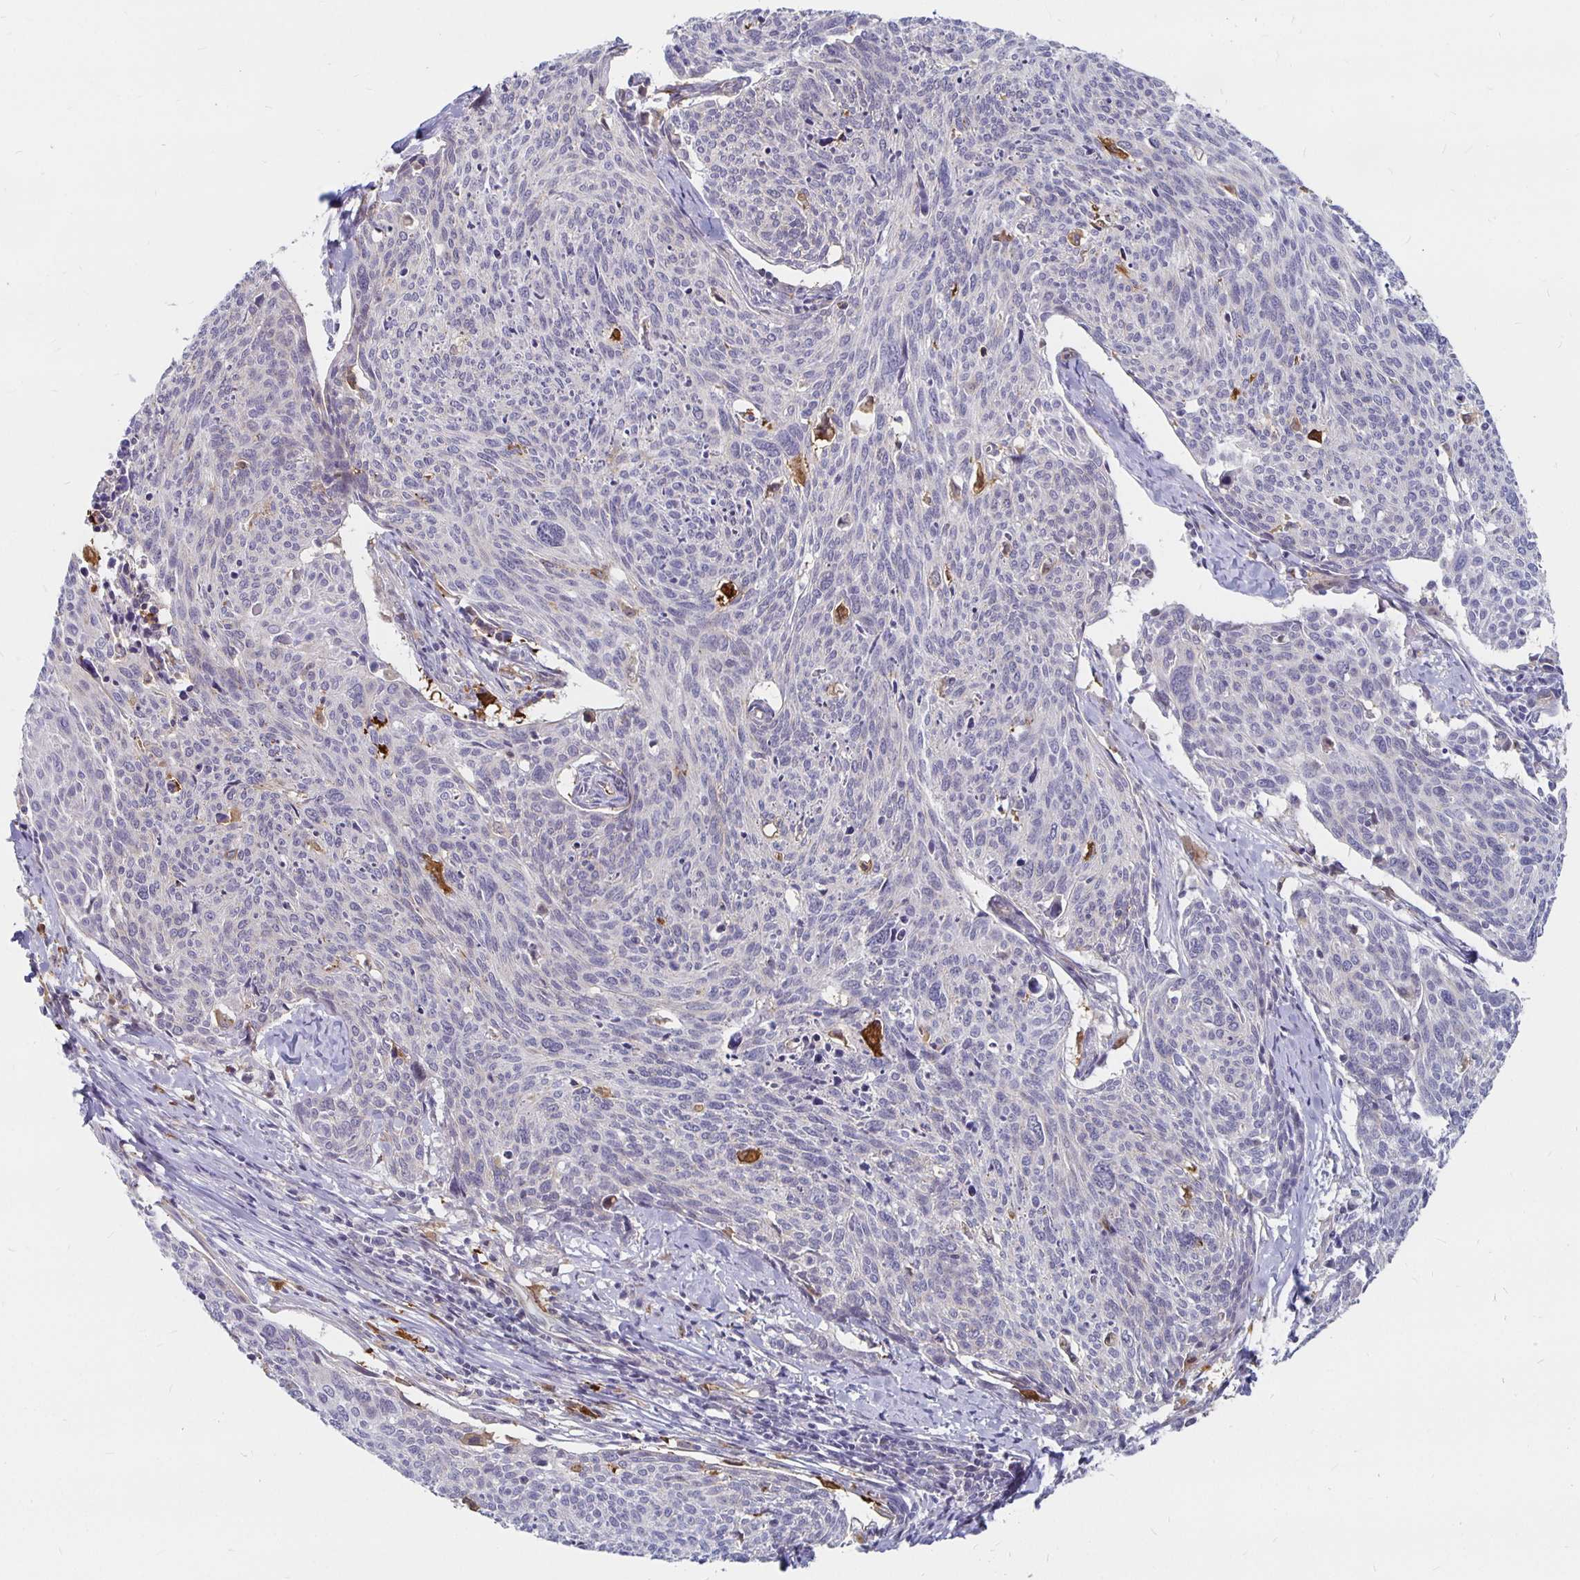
{"staining": {"intensity": "negative", "quantity": "none", "location": "none"}, "tissue": "cervical cancer", "cell_type": "Tumor cells", "image_type": "cancer", "snomed": [{"axis": "morphology", "description": "Squamous cell carcinoma, NOS"}, {"axis": "topography", "description": "Cervix"}], "caption": "Immunohistochemical staining of human cervical cancer (squamous cell carcinoma) demonstrates no significant staining in tumor cells.", "gene": "CCDC85A", "patient": {"sex": "female", "age": 49}}